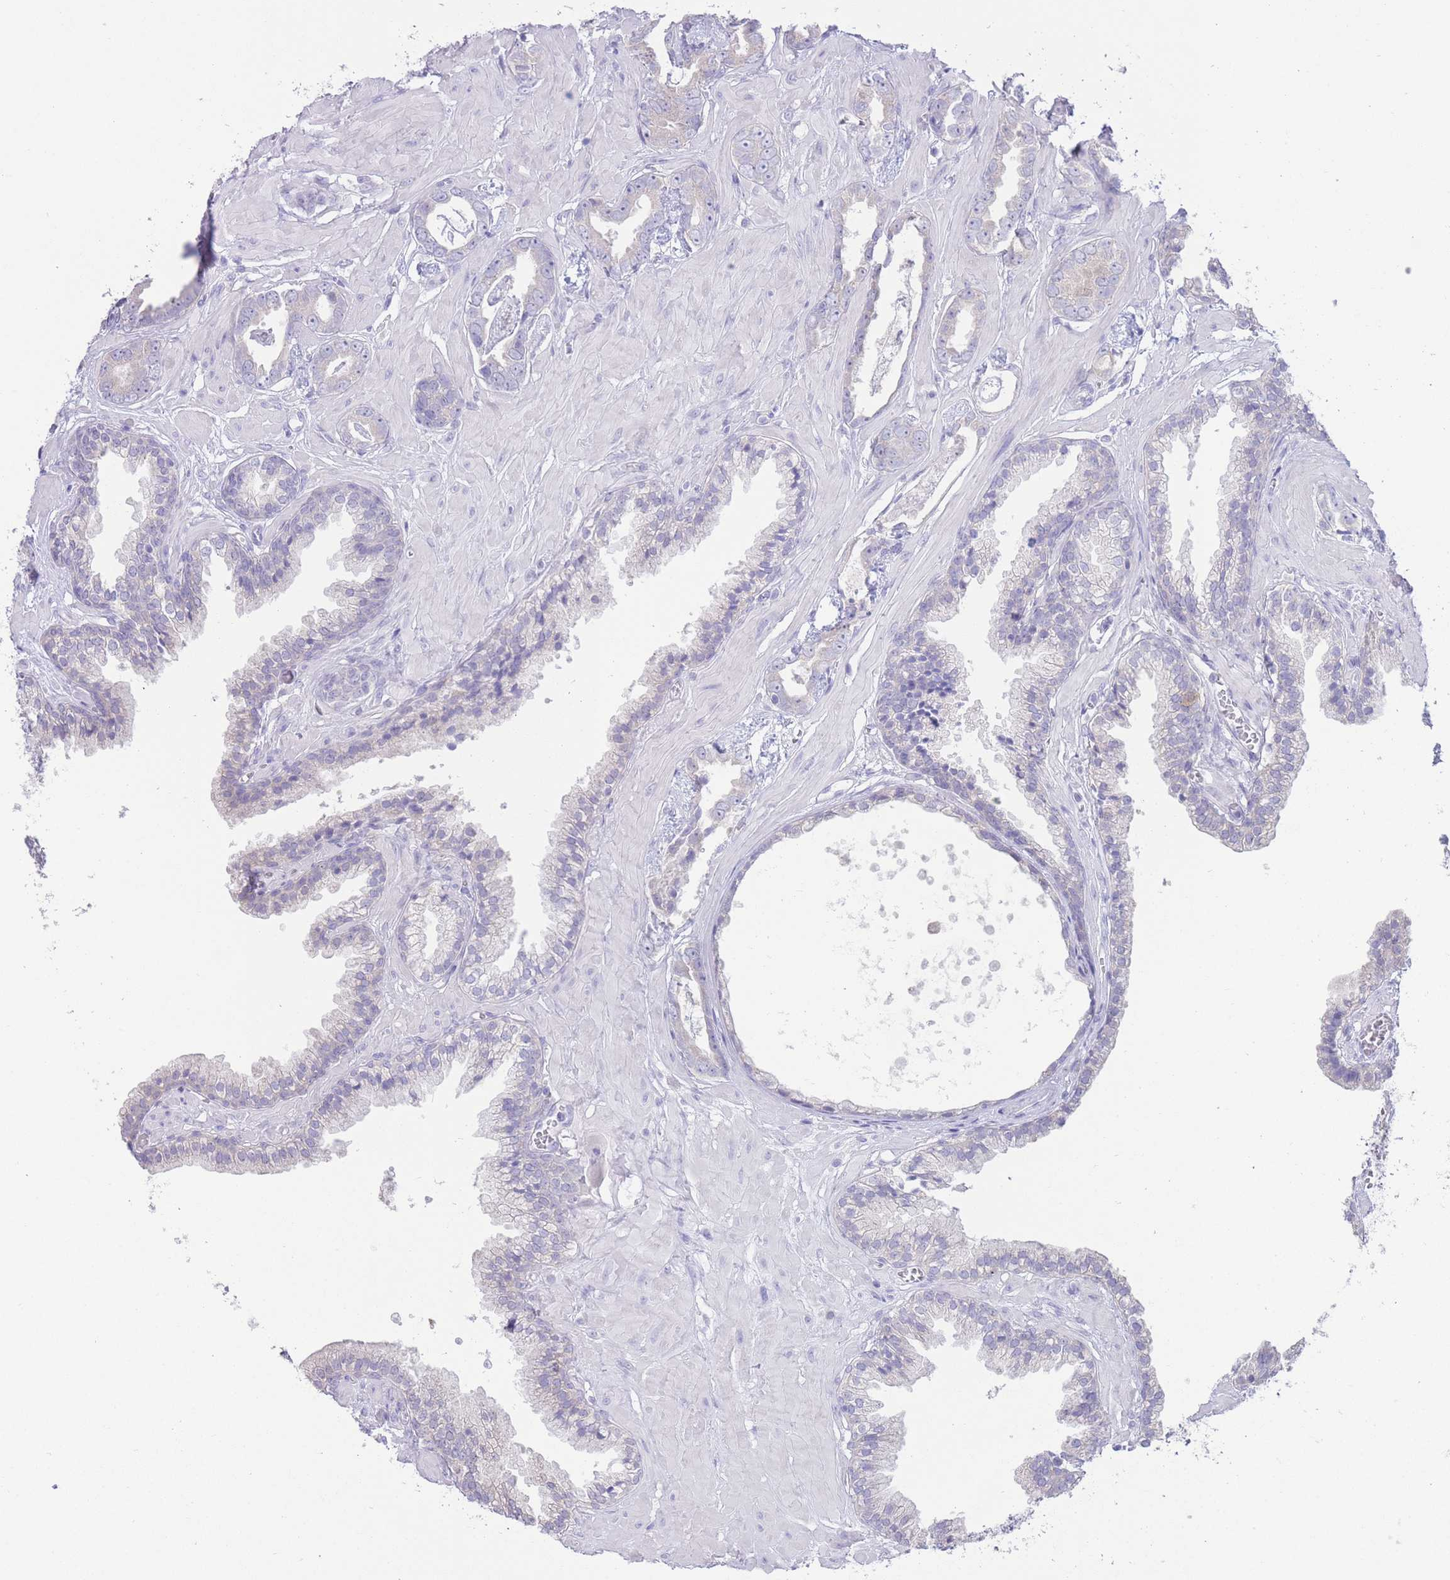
{"staining": {"intensity": "negative", "quantity": "none", "location": "none"}, "tissue": "prostate cancer", "cell_type": "Tumor cells", "image_type": "cancer", "snomed": [{"axis": "morphology", "description": "Adenocarcinoma, Low grade"}, {"axis": "topography", "description": "Prostate"}], "caption": "IHC image of low-grade adenocarcinoma (prostate) stained for a protein (brown), which shows no positivity in tumor cells.", "gene": "FAH", "patient": {"sex": "male", "age": 60}}